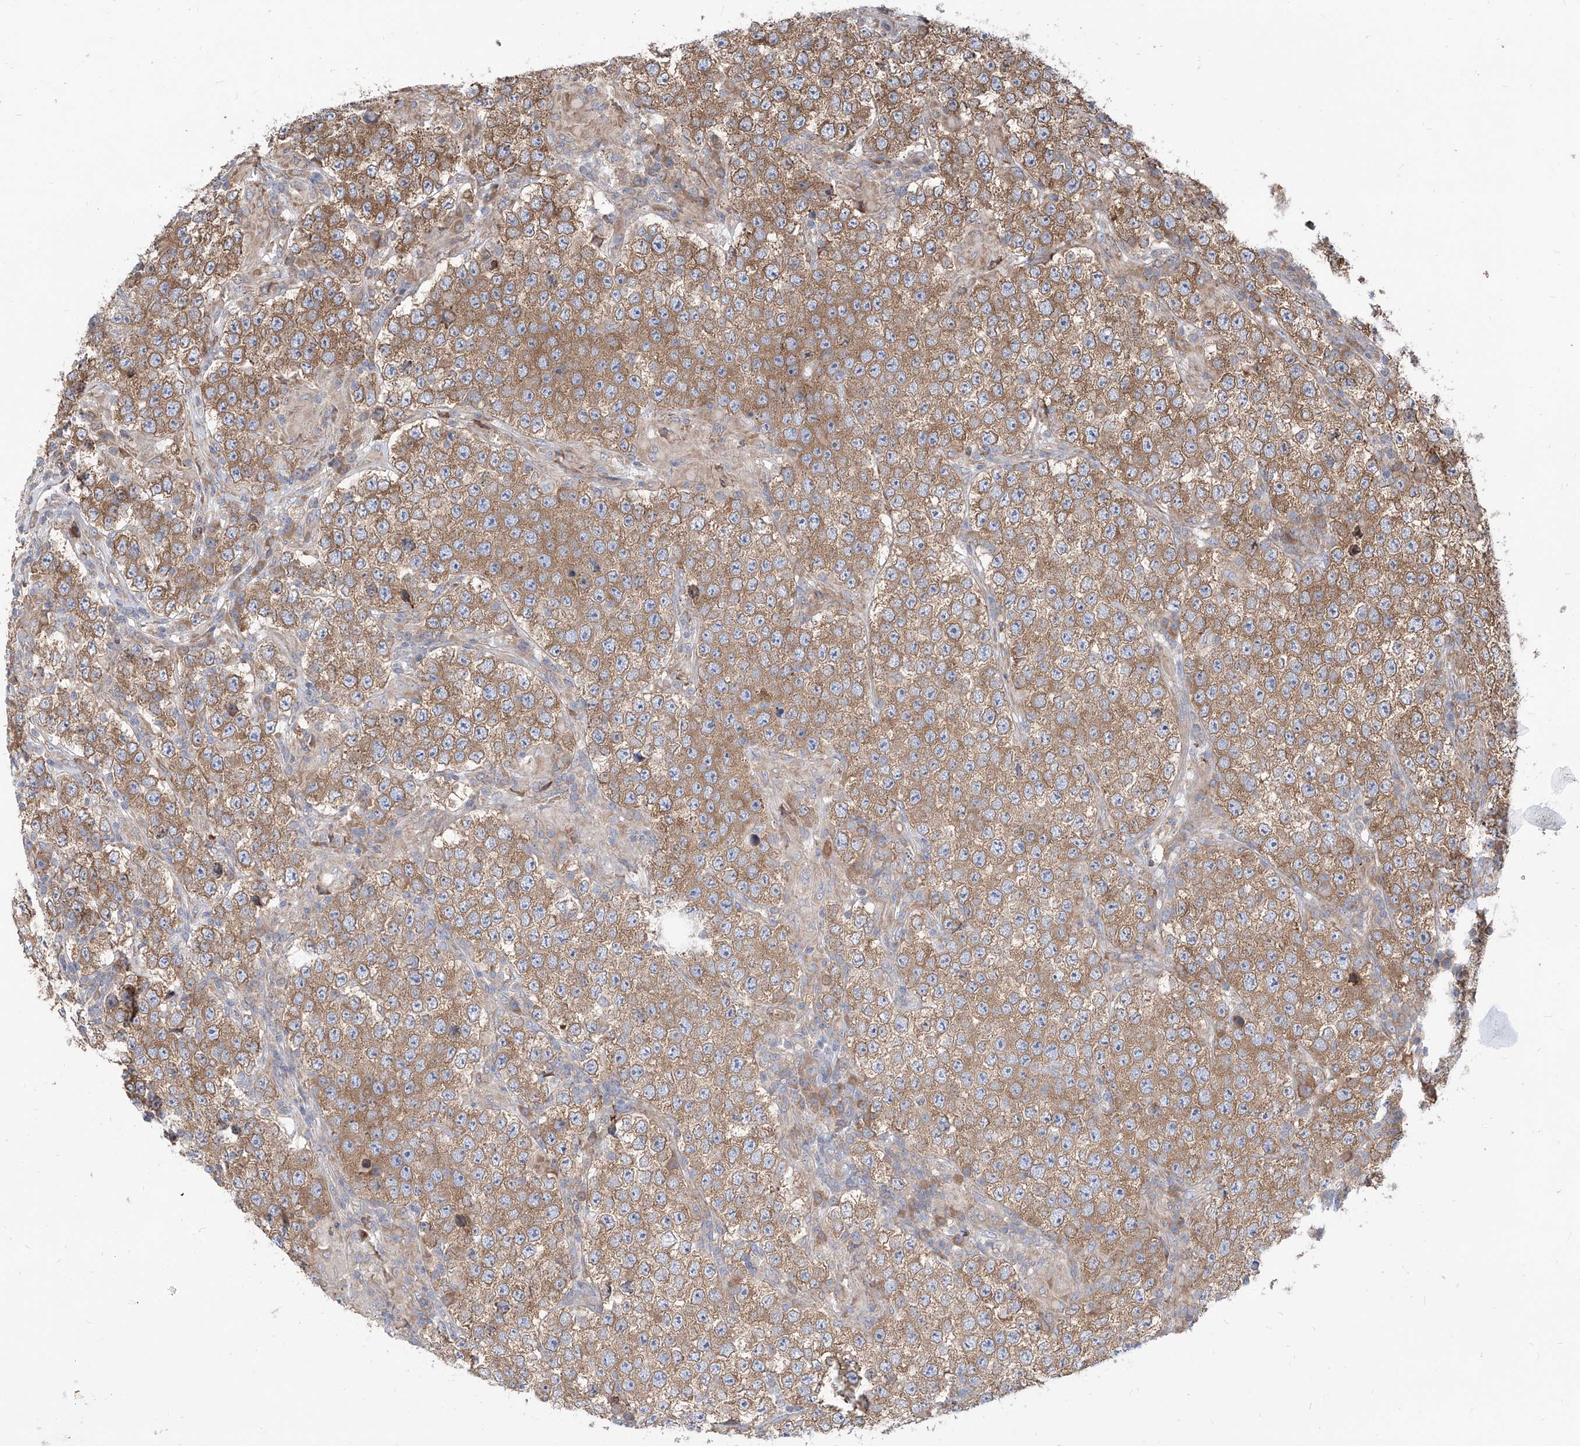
{"staining": {"intensity": "moderate", "quantity": ">75%", "location": "cytoplasmic/membranous"}, "tissue": "testis cancer", "cell_type": "Tumor cells", "image_type": "cancer", "snomed": [{"axis": "morphology", "description": "Normal tissue, NOS"}, {"axis": "morphology", "description": "Urothelial carcinoma, High grade"}, {"axis": "morphology", "description": "Seminoma, NOS"}, {"axis": "morphology", "description": "Carcinoma, Embryonal, NOS"}, {"axis": "topography", "description": "Urinary bladder"}, {"axis": "topography", "description": "Testis"}], "caption": "Immunohistochemical staining of testis cancer (high-grade urothelial carcinoma) exhibits medium levels of moderate cytoplasmic/membranous staining in approximately >75% of tumor cells.", "gene": "FAM83B", "patient": {"sex": "male", "age": 41}}